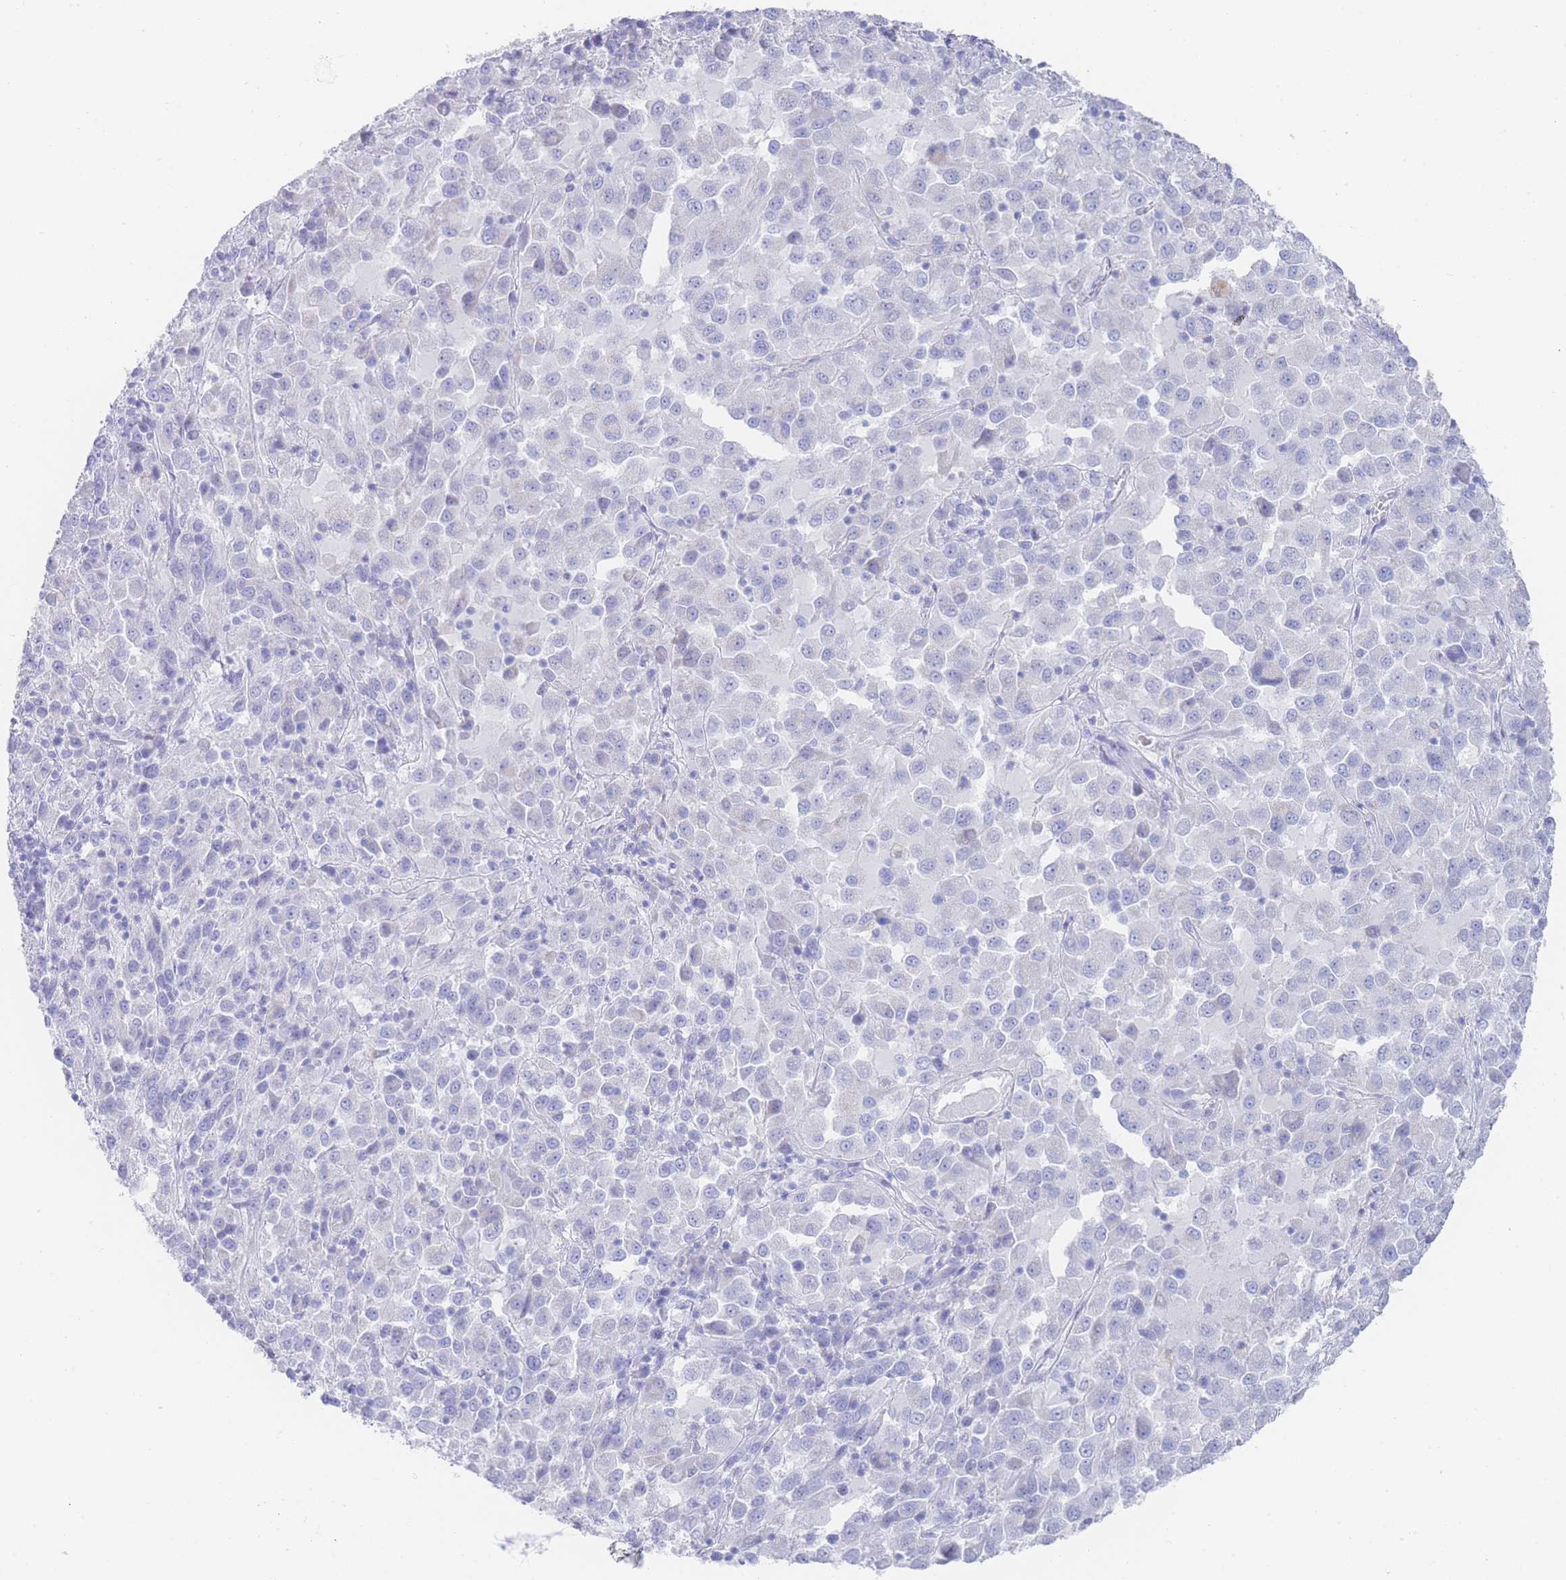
{"staining": {"intensity": "negative", "quantity": "none", "location": "none"}, "tissue": "melanoma", "cell_type": "Tumor cells", "image_type": "cancer", "snomed": [{"axis": "morphology", "description": "Malignant melanoma, Metastatic site"}, {"axis": "topography", "description": "Lung"}], "caption": "Malignant melanoma (metastatic site) stained for a protein using immunohistochemistry exhibits no expression tumor cells.", "gene": "LRRC37A", "patient": {"sex": "male", "age": 64}}